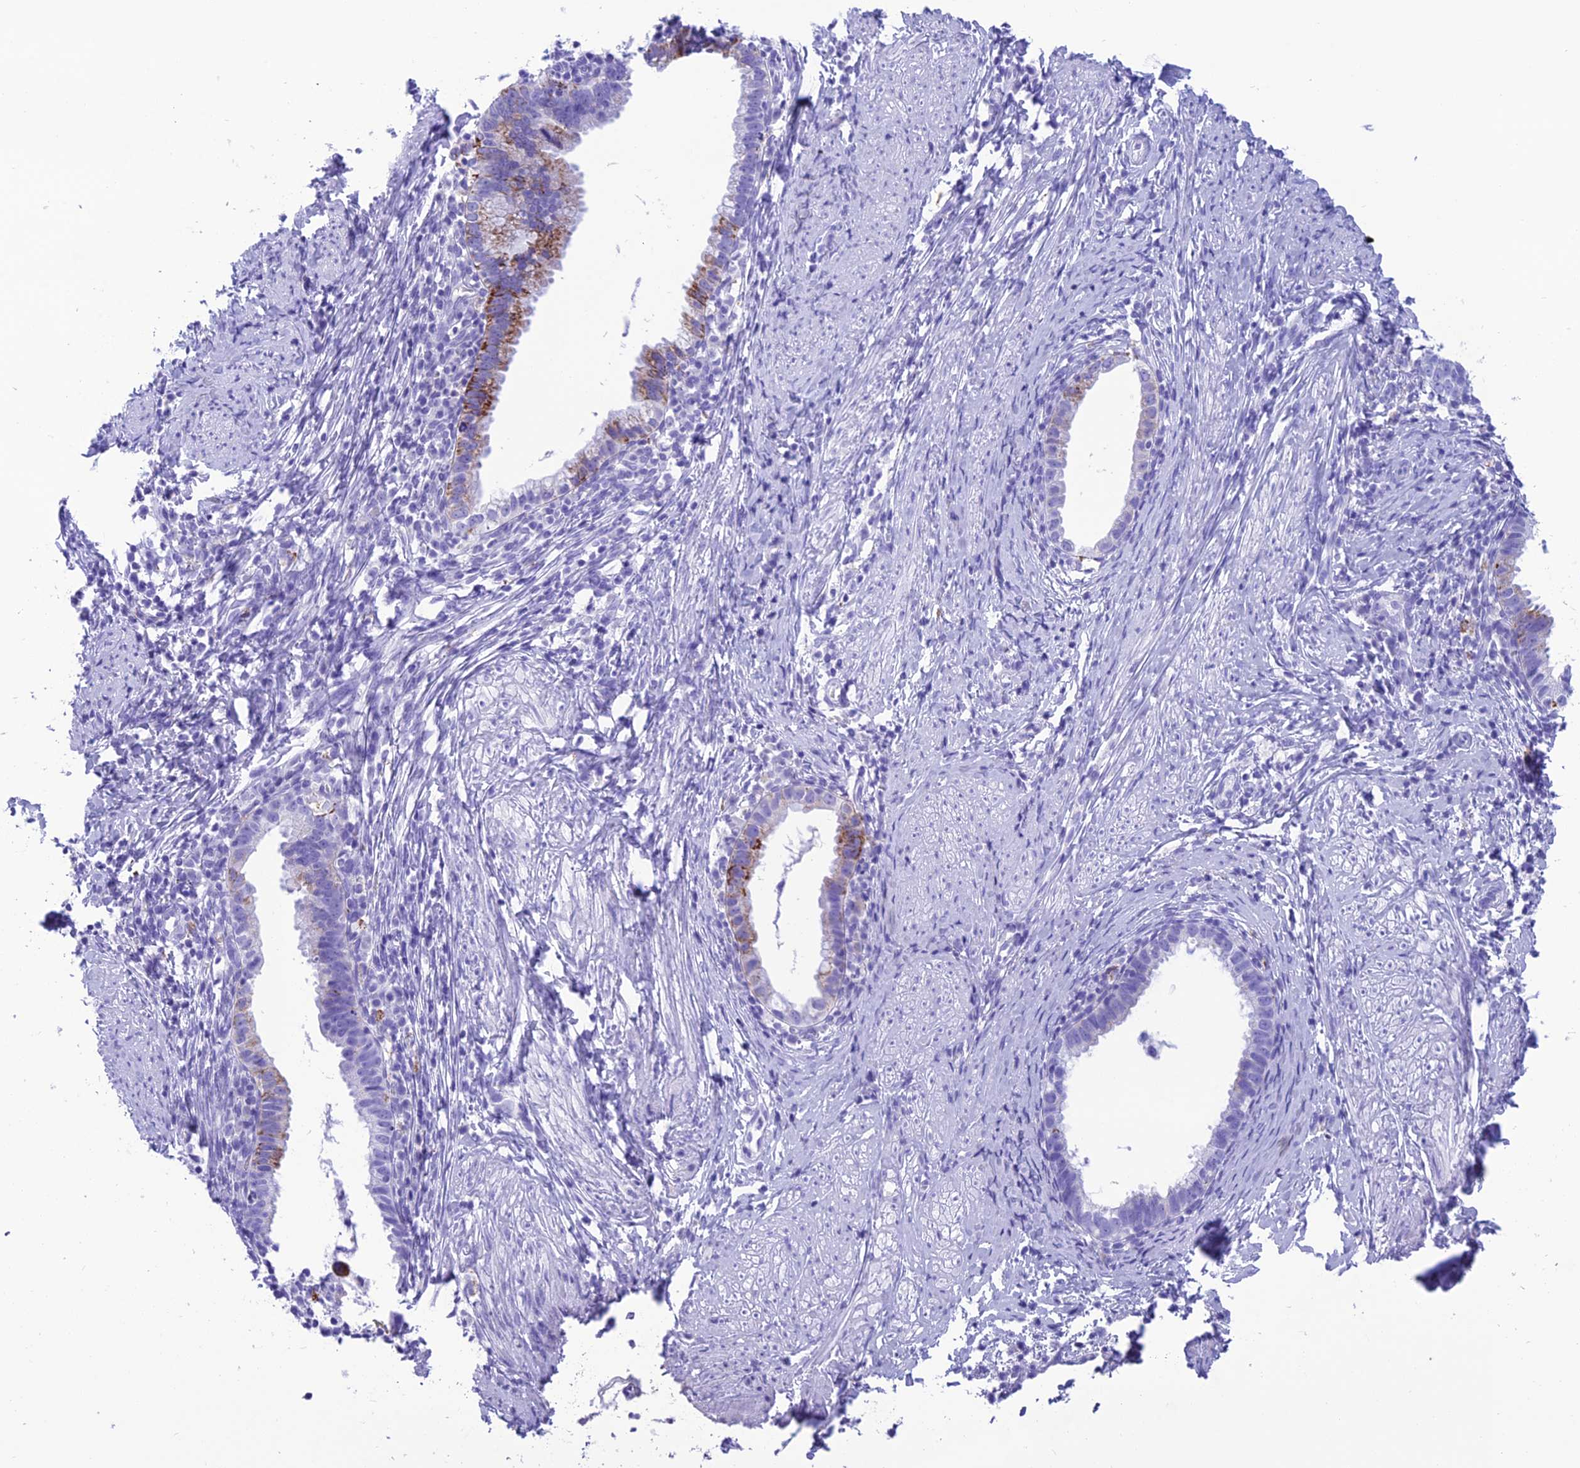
{"staining": {"intensity": "moderate", "quantity": "<25%", "location": "cytoplasmic/membranous"}, "tissue": "cervical cancer", "cell_type": "Tumor cells", "image_type": "cancer", "snomed": [{"axis": "morphology", "description": "Adenocarcinoma, NOS"}, {"axis": "topography", "description": "Cervix"}], "caption": "High-magnification brightfield microscopy of adenocarcinoma (cervical) stained with DAB (3,3'-diaminobenzidine) (brown) and counterstained with hematoxylin (blue). tumor cells exhibit moderate cytoplasmic/membranous positivity is appreciated in approximately<25% of cells.", "gene": "TRAM1L1", "patient": {"sex": "female", "age": 36}}